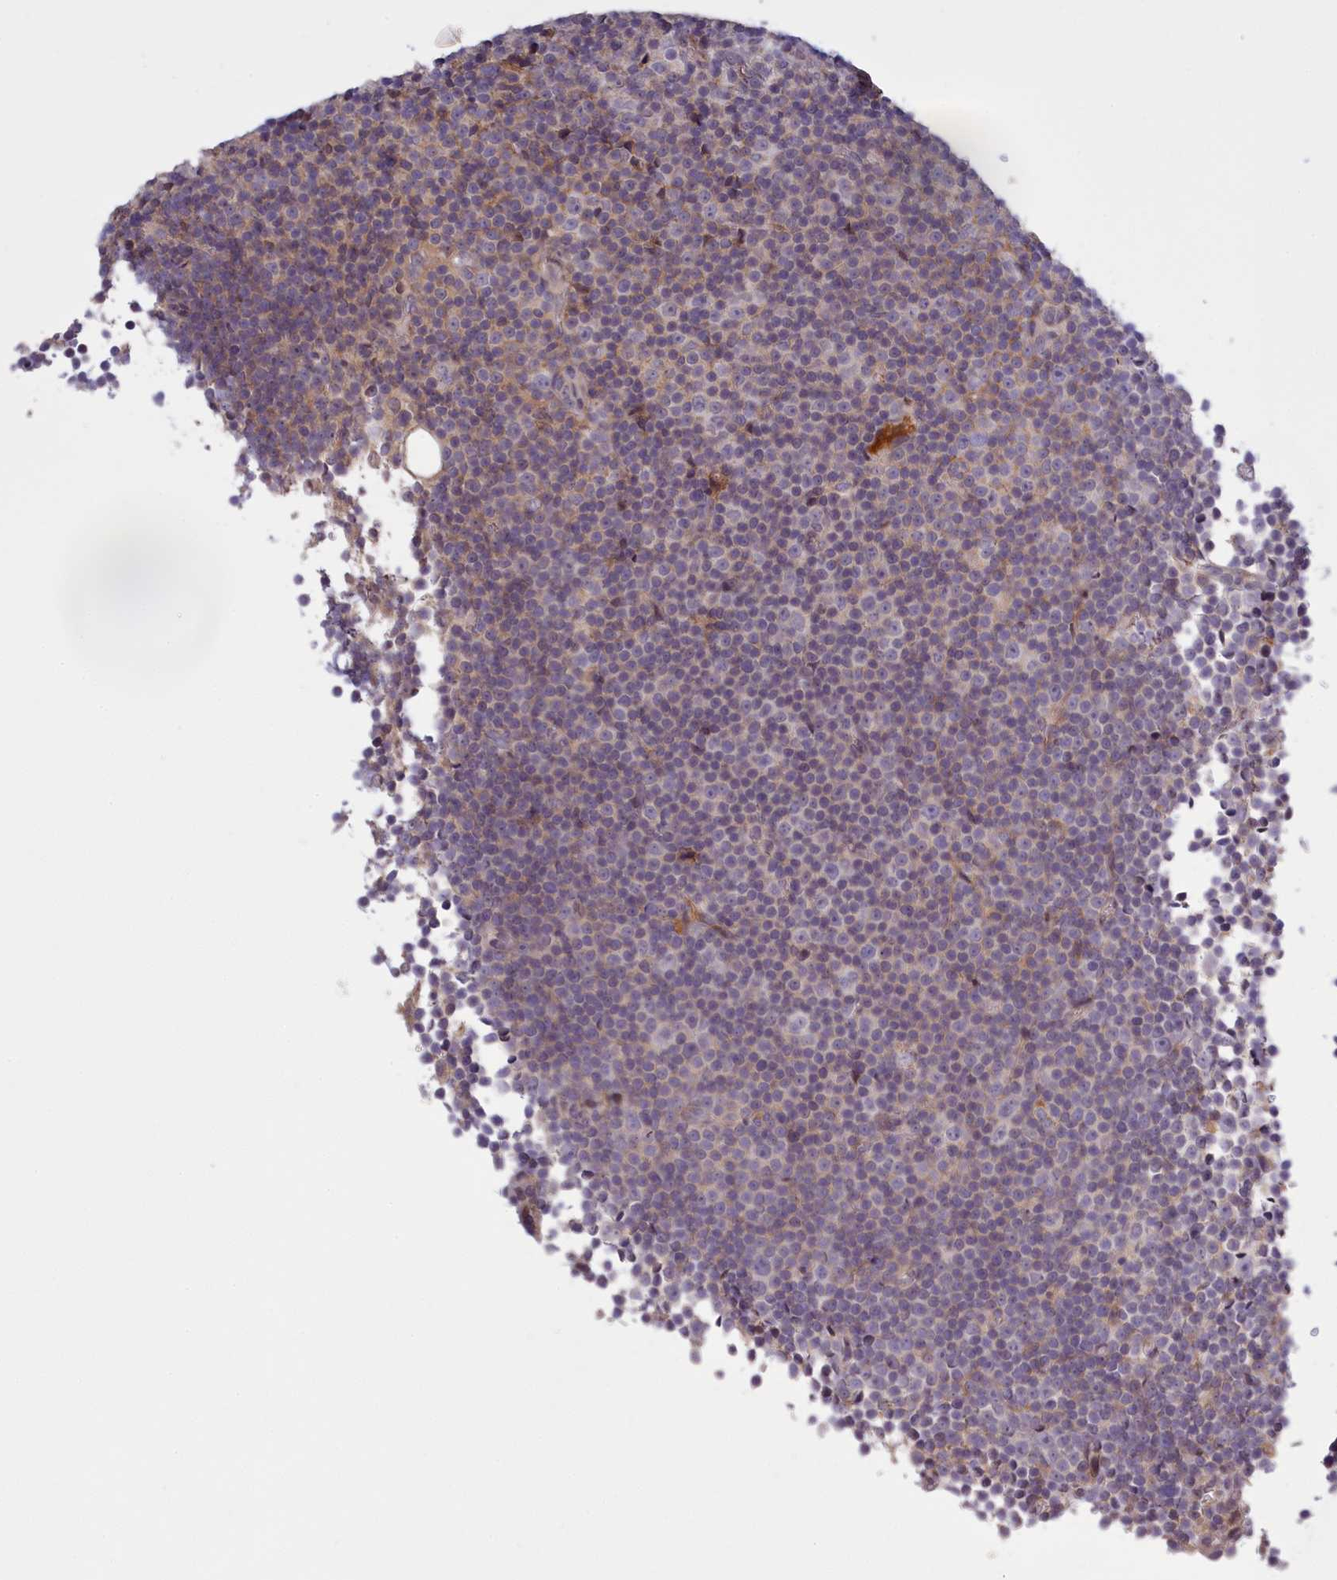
{"staining": {"intensity": "negative", "quantity": "none", "location": "none"}, "tissue": "lymphoma", "cell_type": "Tumor cells", "image_type": "cancer", "snomed": [{"axis": "morphology", "description": "Malignant lymphoma, non-Hodgkin's type, Low grade"}, {"axis": "topography", "description": "Lymph node"}], "caption": "Photomicrograph shows no significant protein positivity in tumor cells of lymphoma. The staining was performed using DAB to visualize the protein expression in brown, while the nuclei were stained in blue with hematoxylin (Magnification: 20x).", "gene": "RRAD", "patient": {"sex": "female", "age": 67}}